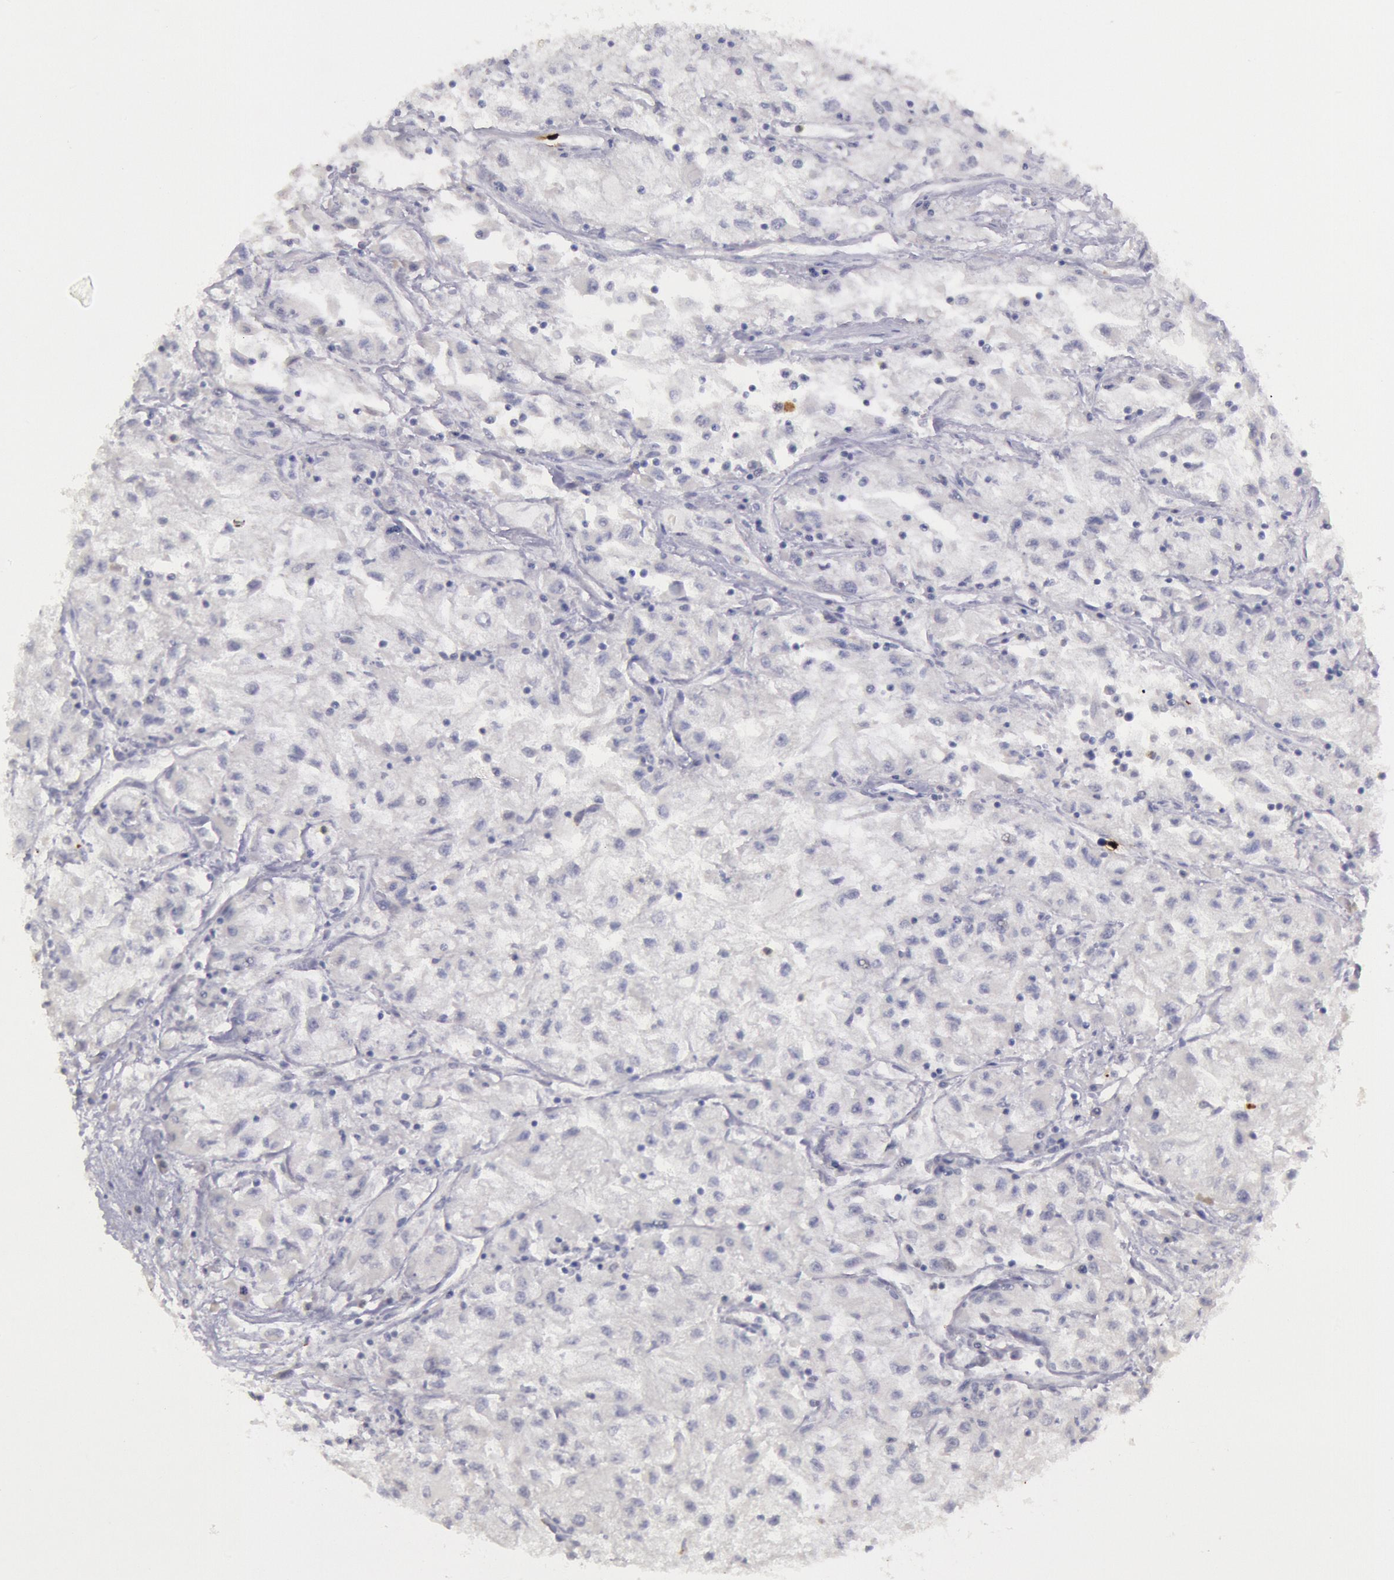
{"staining": {"intensity": "negative", "quantity": "none", "location": "none"}, "tissue": "renal cancer", "cell_type": "Tumor cells", "image_type": "cancer", "snomed": [{"axis": "morphology", "description": "Adenocarcinoma, NOS"}, {"axis": "topography", "description": "Kidney"}], "caption": "Immunohistochemical staining of human renal cancer (adenocarcinoma) displays no significant staining in tumor cells.", "gene": "KDM6A", "patient": {"sex": "male", "age": 59}}